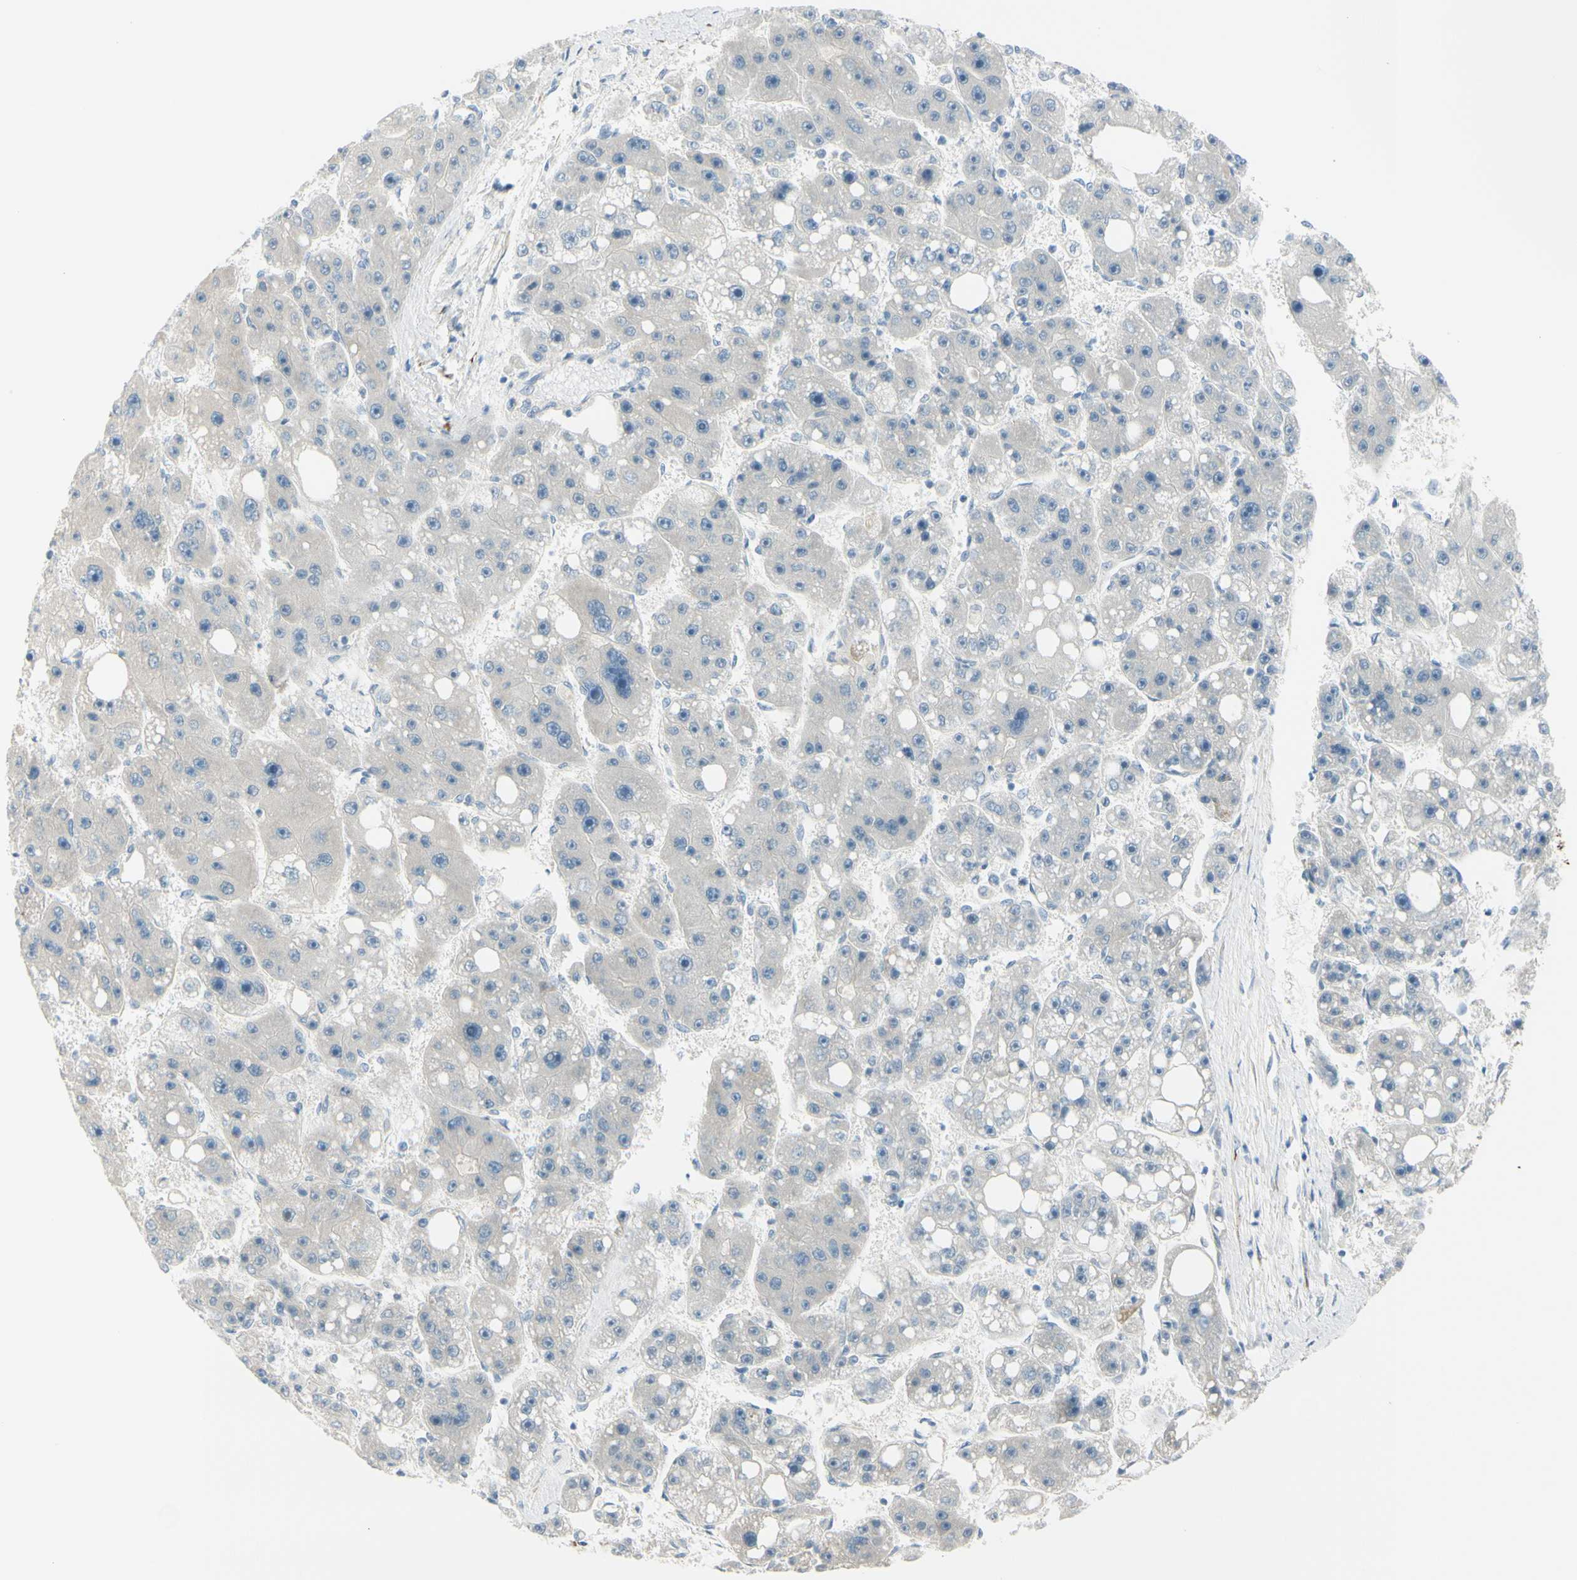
{"staining": {"intensity": "negative", "quantity": "none", "location": "none"}, "tissue": "liver cancer", "cell_type": "Tumor cells", "image_type": "cancer", "snomed": [{"axis": "morphology", "description": "Carcinoma, Hepatocellular, NOS"}, {"axis": "topography", "description": "Liver"}], "caption": "Protein analysis of hepatocellular carcinoma (liver) shows no significant positivity in tumor cells. The staining is performed using DAB (3,3'-diaminobenzidine) brown chromogen with nuclei counter-stained in using hematoxylin.", "gene": "GALNT5", "patient": {"sex": "female", "age": 61}}